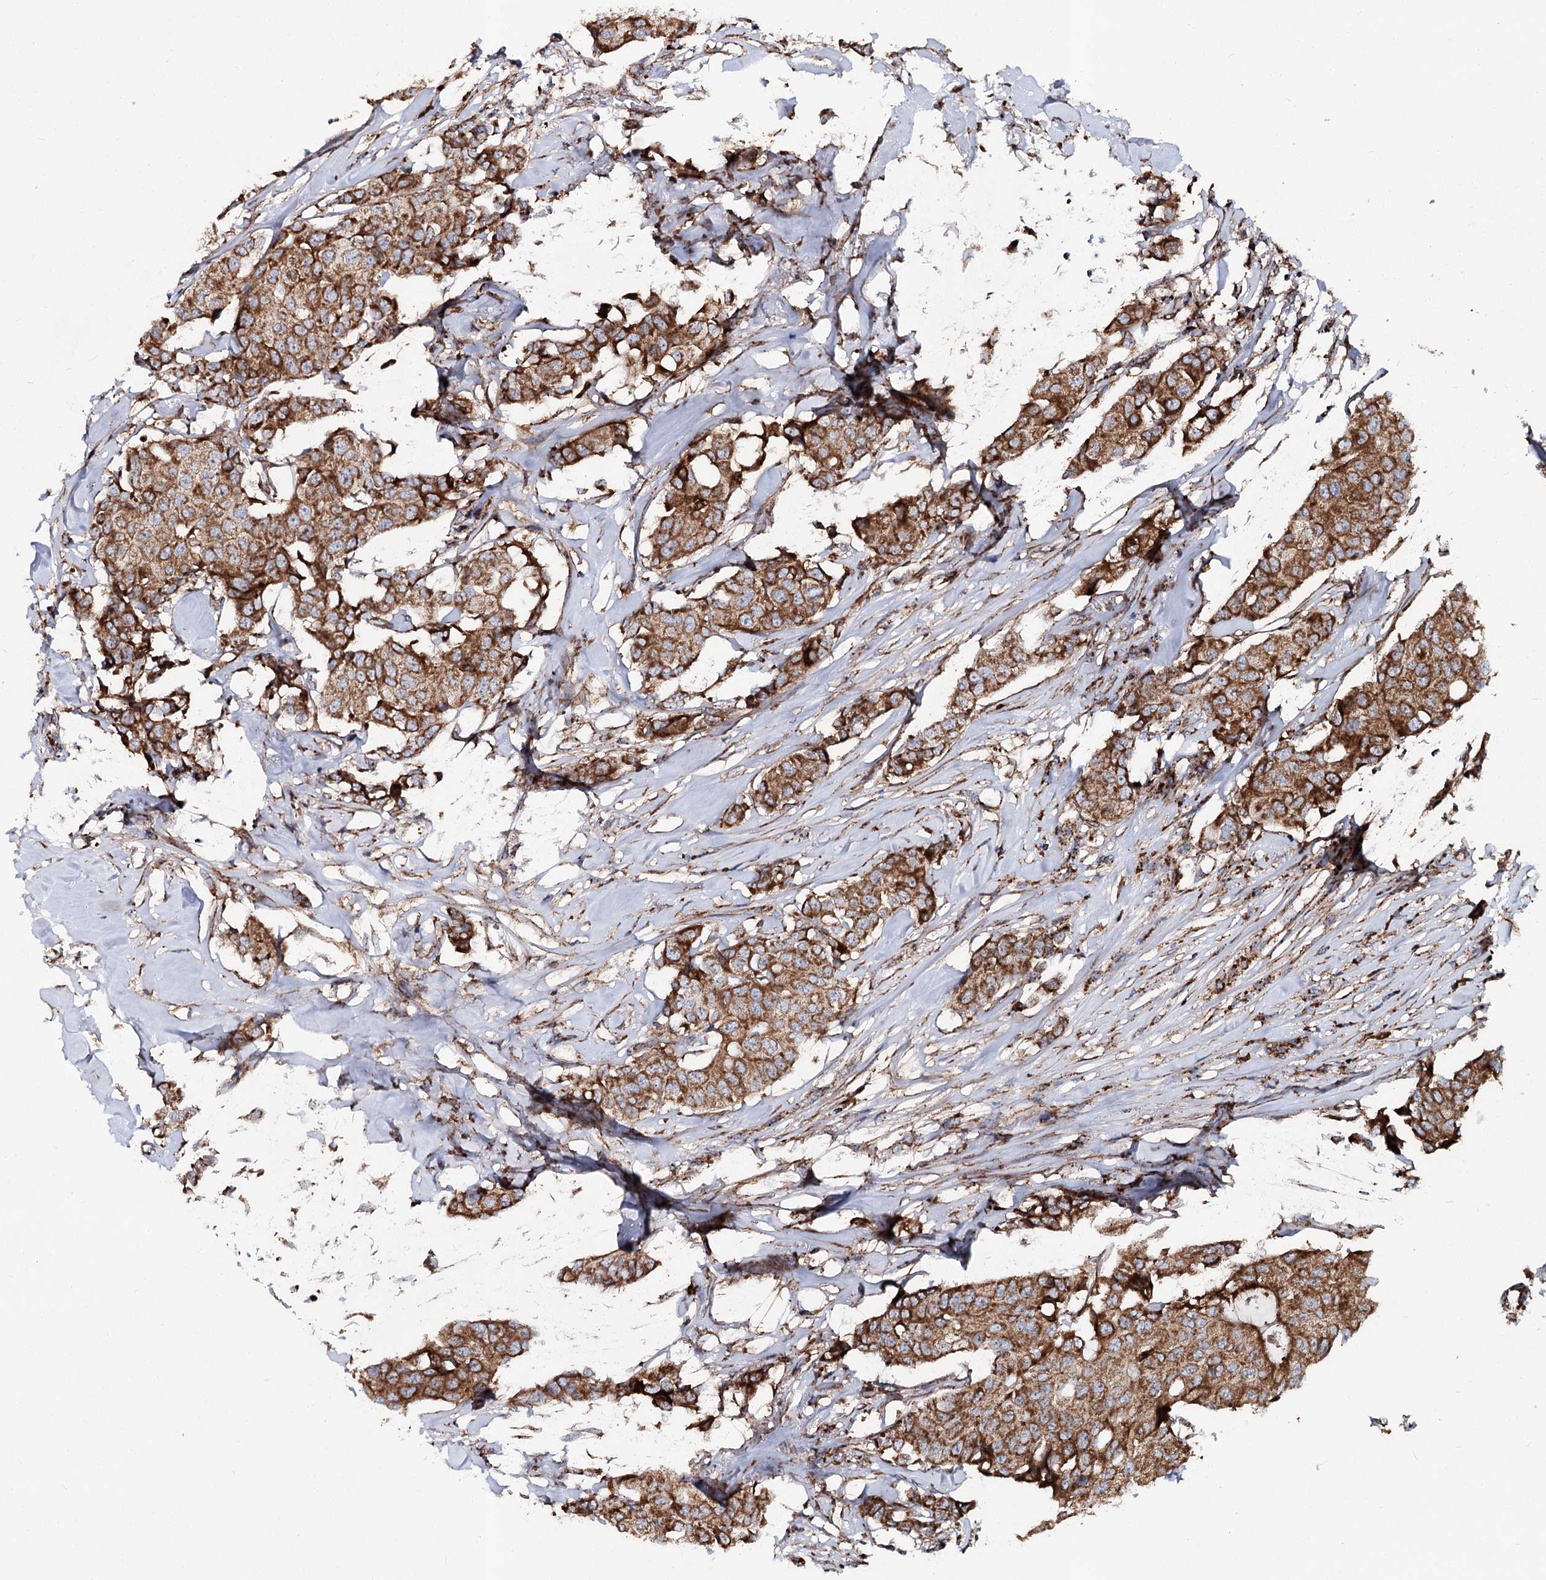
{"staining": {"intensity": "moderate", "quantity": ">75%", "location": "cytoplasmic/membranous"}, "tissue": "breast cancer", "cell_type": "Tumor cells", "image_type": "cancer", "snomed": [{"axis": "morphology", "description": "Duct carcinoma"}, {"axis": "topography", "description": "Breast"}], "caption": "About >75% of tumor cells in infiltrating ductal carcinoma (breast) display moderate cytoplasmic/membranous protein expression as visualized by brown immunohistochemical staining.", "gene": "MSANTD2", "patient": {"sex": "female", "age": 80}}